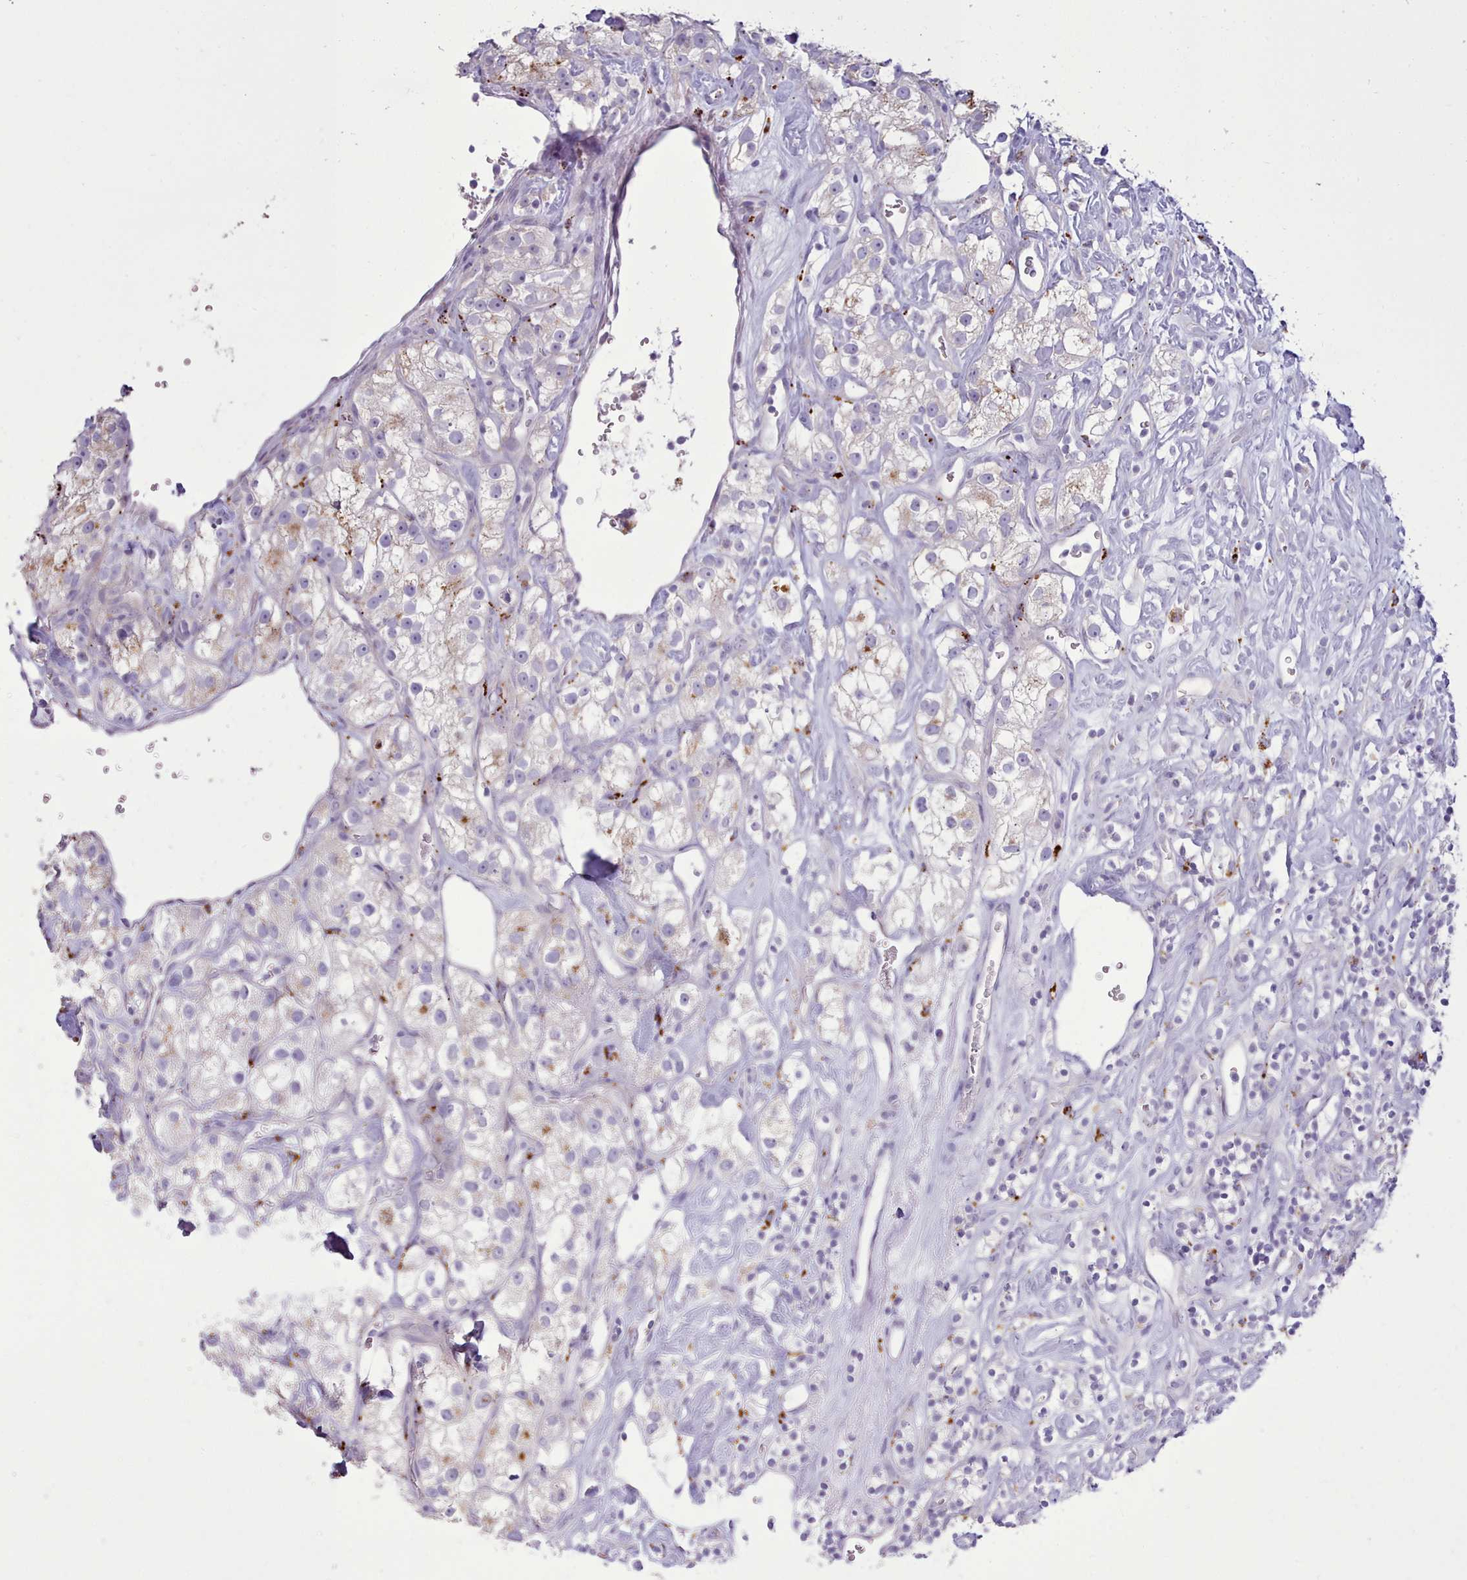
{"staining": {"intensity": "moderate", "quantity": "<25%", "location": "cytoplasmic/membranous"}, "tissue": "renal cancer", "cell_type": "Tumor cells", "image_type": "cancer", "snomed": [{"axis": "morphology", "description": "Adenocarcinoma, NOS"}, {"axis": "topography", "description": "Kidney"}], "caption": "Protein expression analysis of renal adenocarcinoma displays moderate cytoplasmic/membranous positivity in about <25% of tumor cells.", "gene": "SRD5A1", "patient": {"sex": "male", "age": 77}}